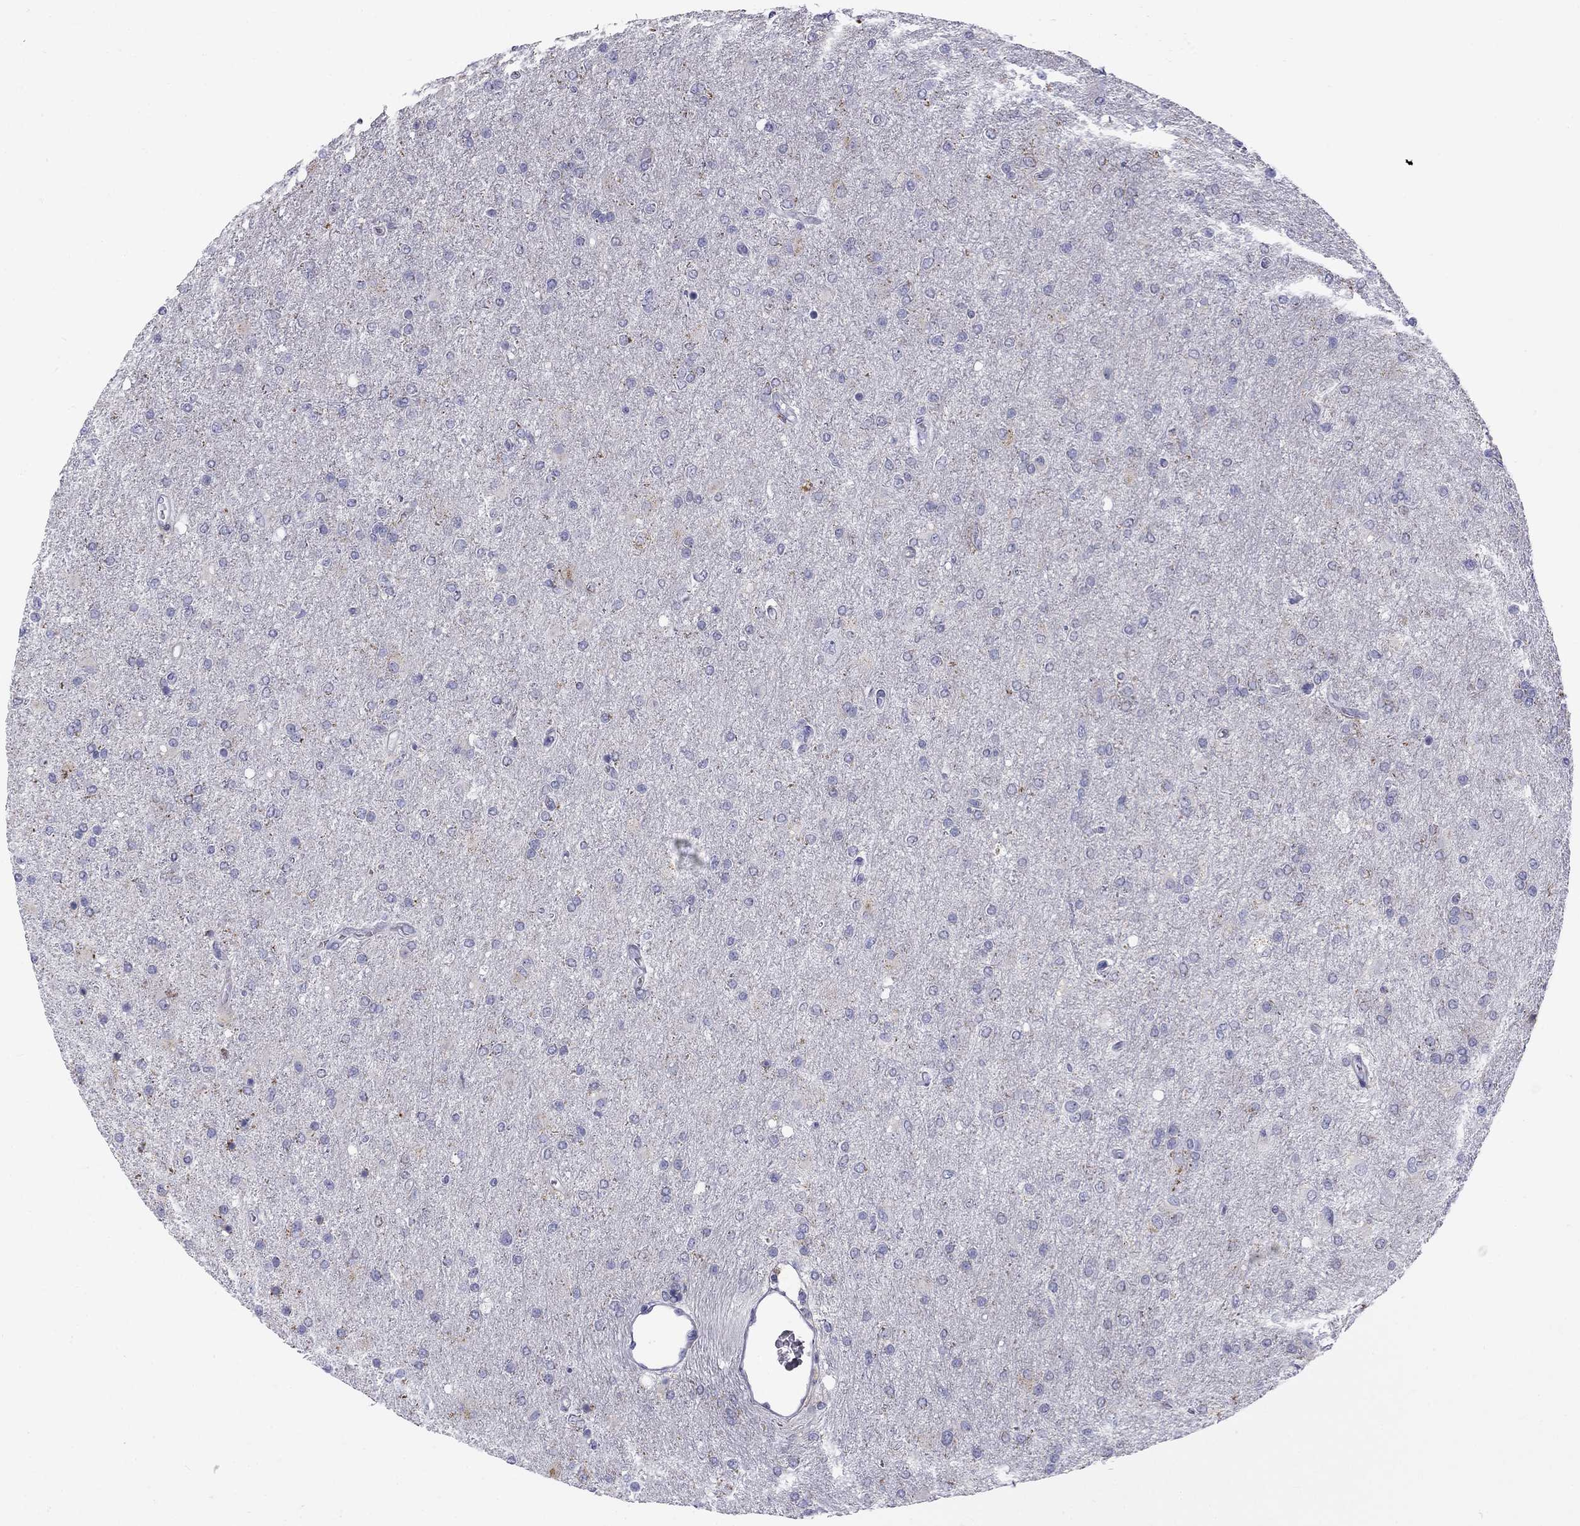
{"staining": {"intensity": "negative", "quantity": "none", "location": "none"}, "tissue": "glioma", "cell_type": "Tumor cells", "image_type": "cancer", "snomed": [{"axis": "morphology", "description": "Glioma, malignant, High grade"}, {"axis": "topography", "description": "Cerebral cortex"}], "caption": "This is an immunohistochemistry (IHC) histopathology image of glioma. There is no positivity in tumor cells.", "gene": "CLPSL2", "patient": {"sex": "male", "age": 70}}